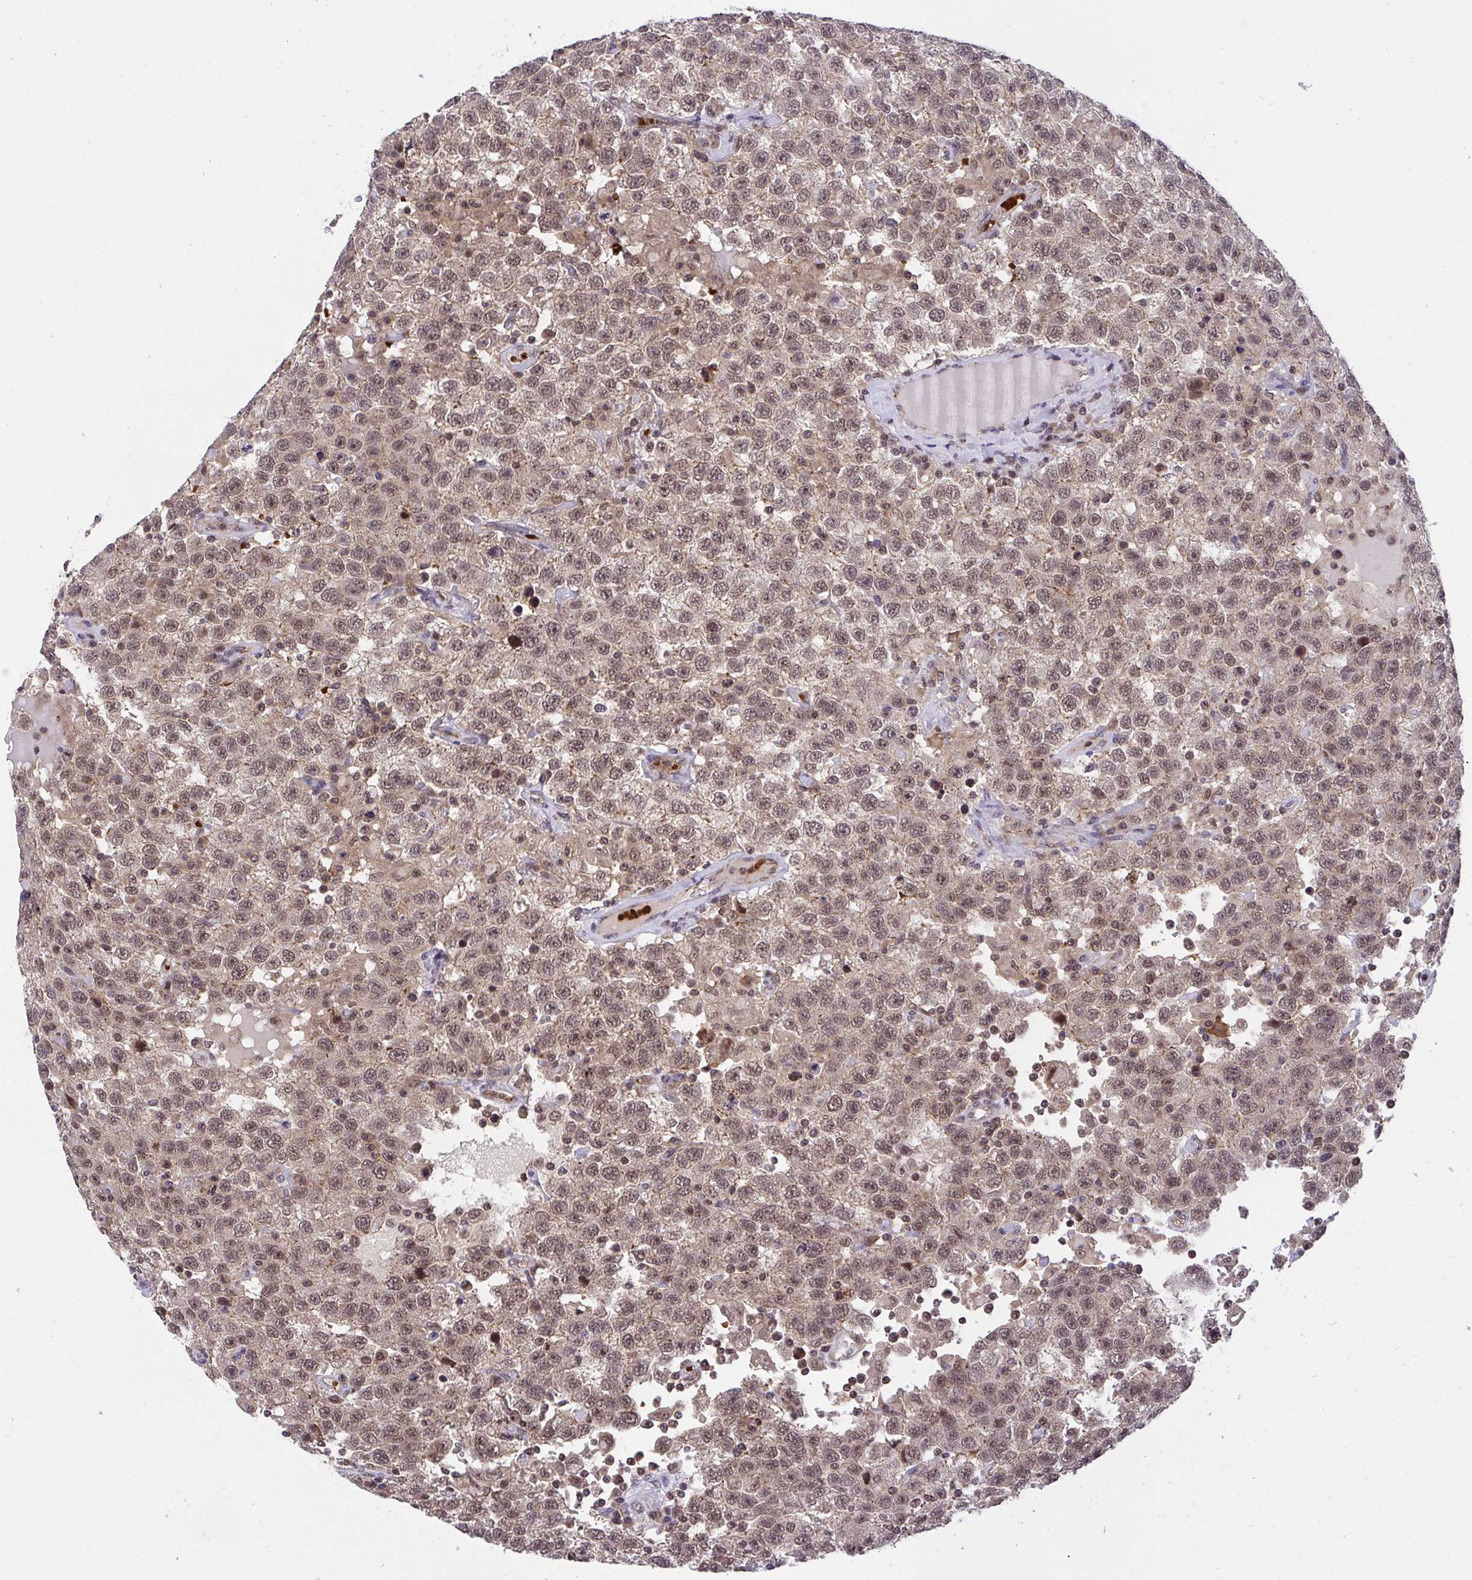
{"staining": {"intensity": "moderate", "quantity": ">75%", "location": "nuclear"}, "tissue": "testis cancer", "cell_type": "Tumor cells", "image_type": "cancer", "snomed": [{"axis": "morphology", "description": "Seminoma, NOS"}, {"axis": "topography", "description": "Testis"}], "caption": "Testis seminoma stained with a protein marker demonstrates moderate staining in tumor cells.", "gene": "PPP1CA", "patient": {"sex": "male", "age": 41}}